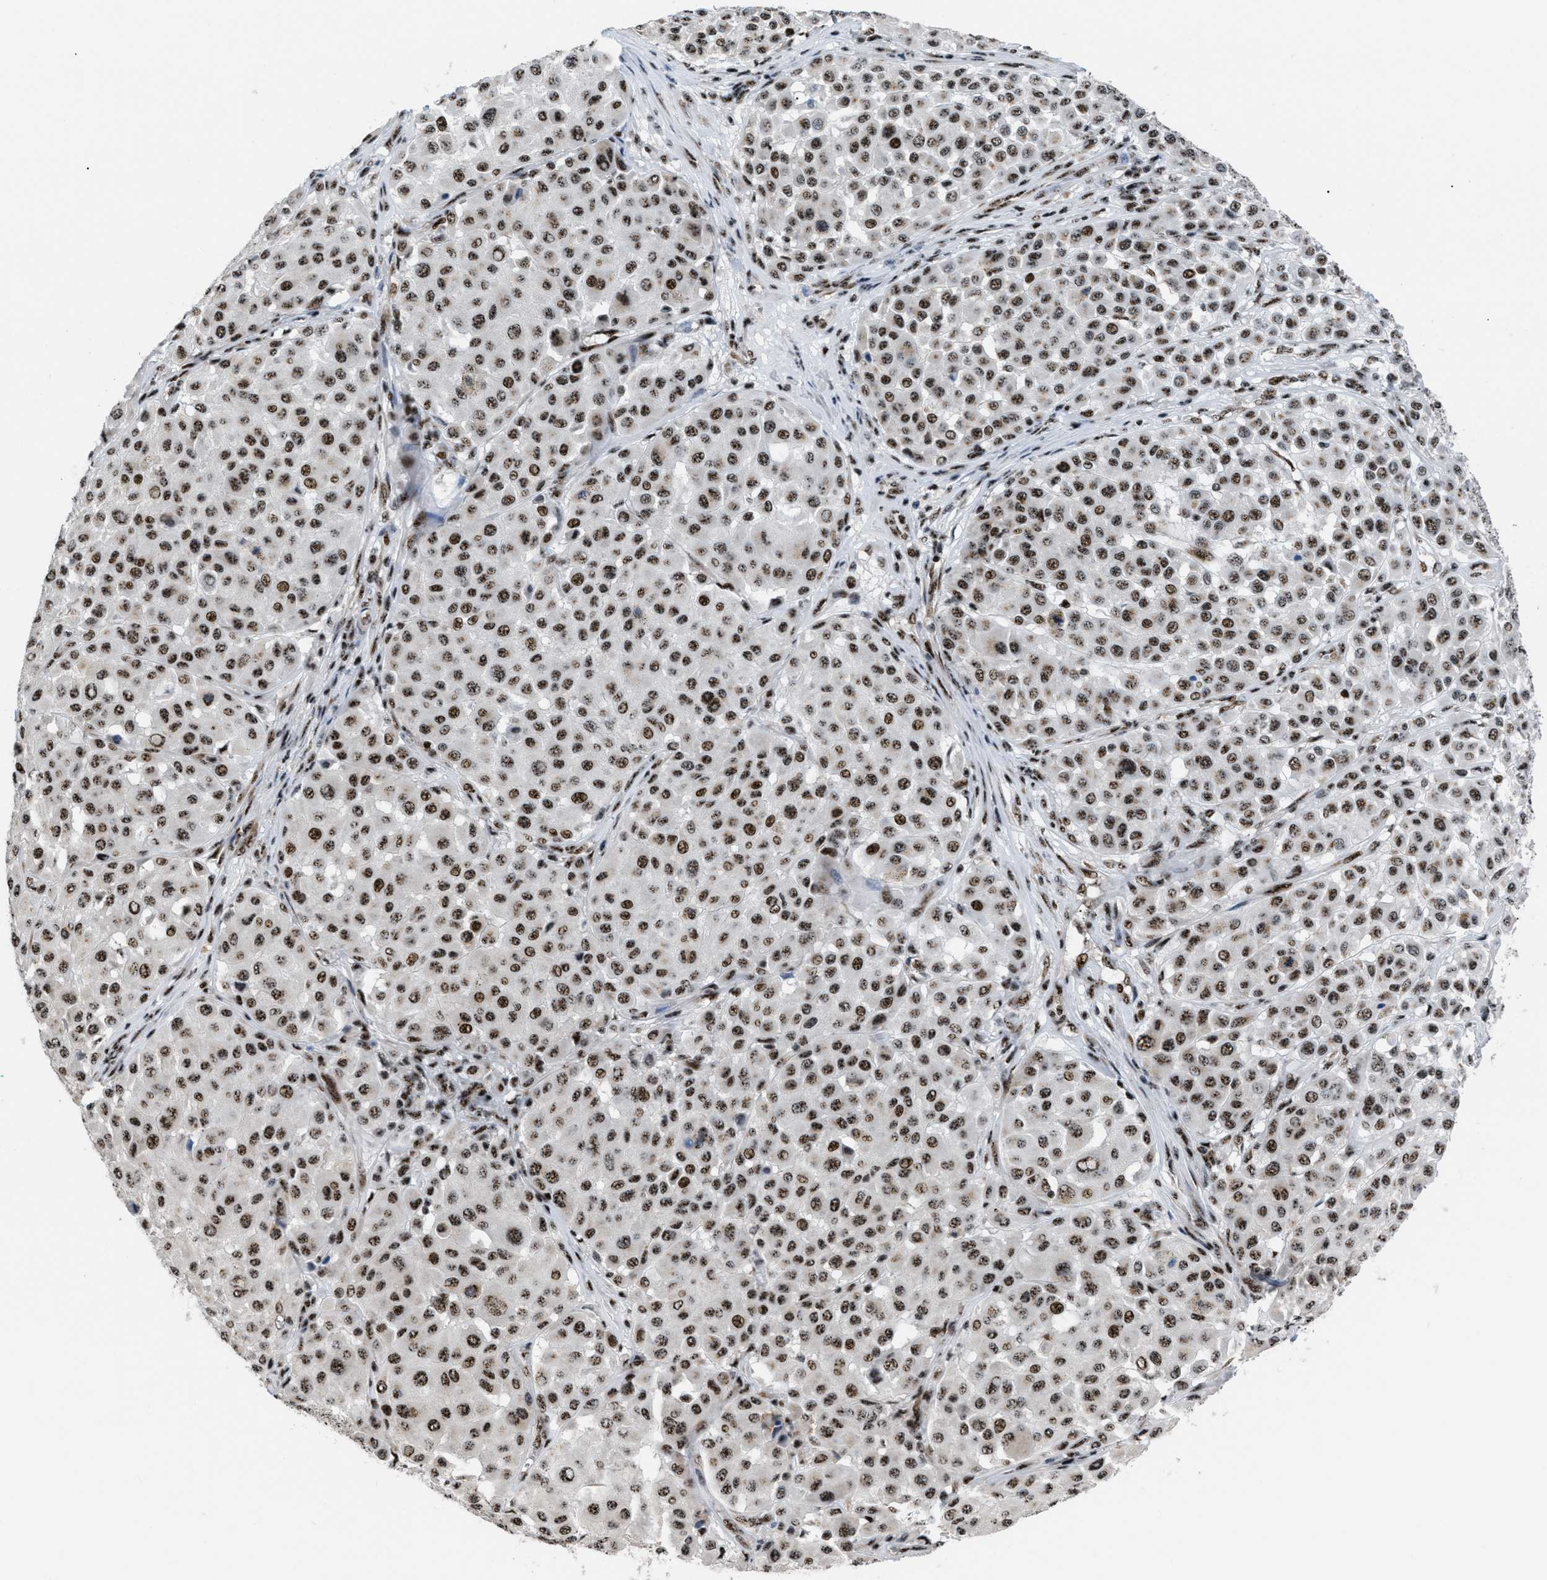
{"staining": {"intensity": "strong", "quantity": ">75%", "location": "nuclear"}, "tissue": "melanoma", "cell_type": "Tumor cells", "image_type": "cancer", "snomed": [{"axis": "morphology", "description": "Malignant melanoma, Metastatic site"}, {"axis": "topography", "description": "Soft tissue"}], "caption": "Protein expression by immunohistochemistry reveals strong nuclear positivity in about >75% of tumor cells in malignant melanoma (metastatic site).", "gene": "CDR2", "patient": {"sex": "male", "age": 41}}